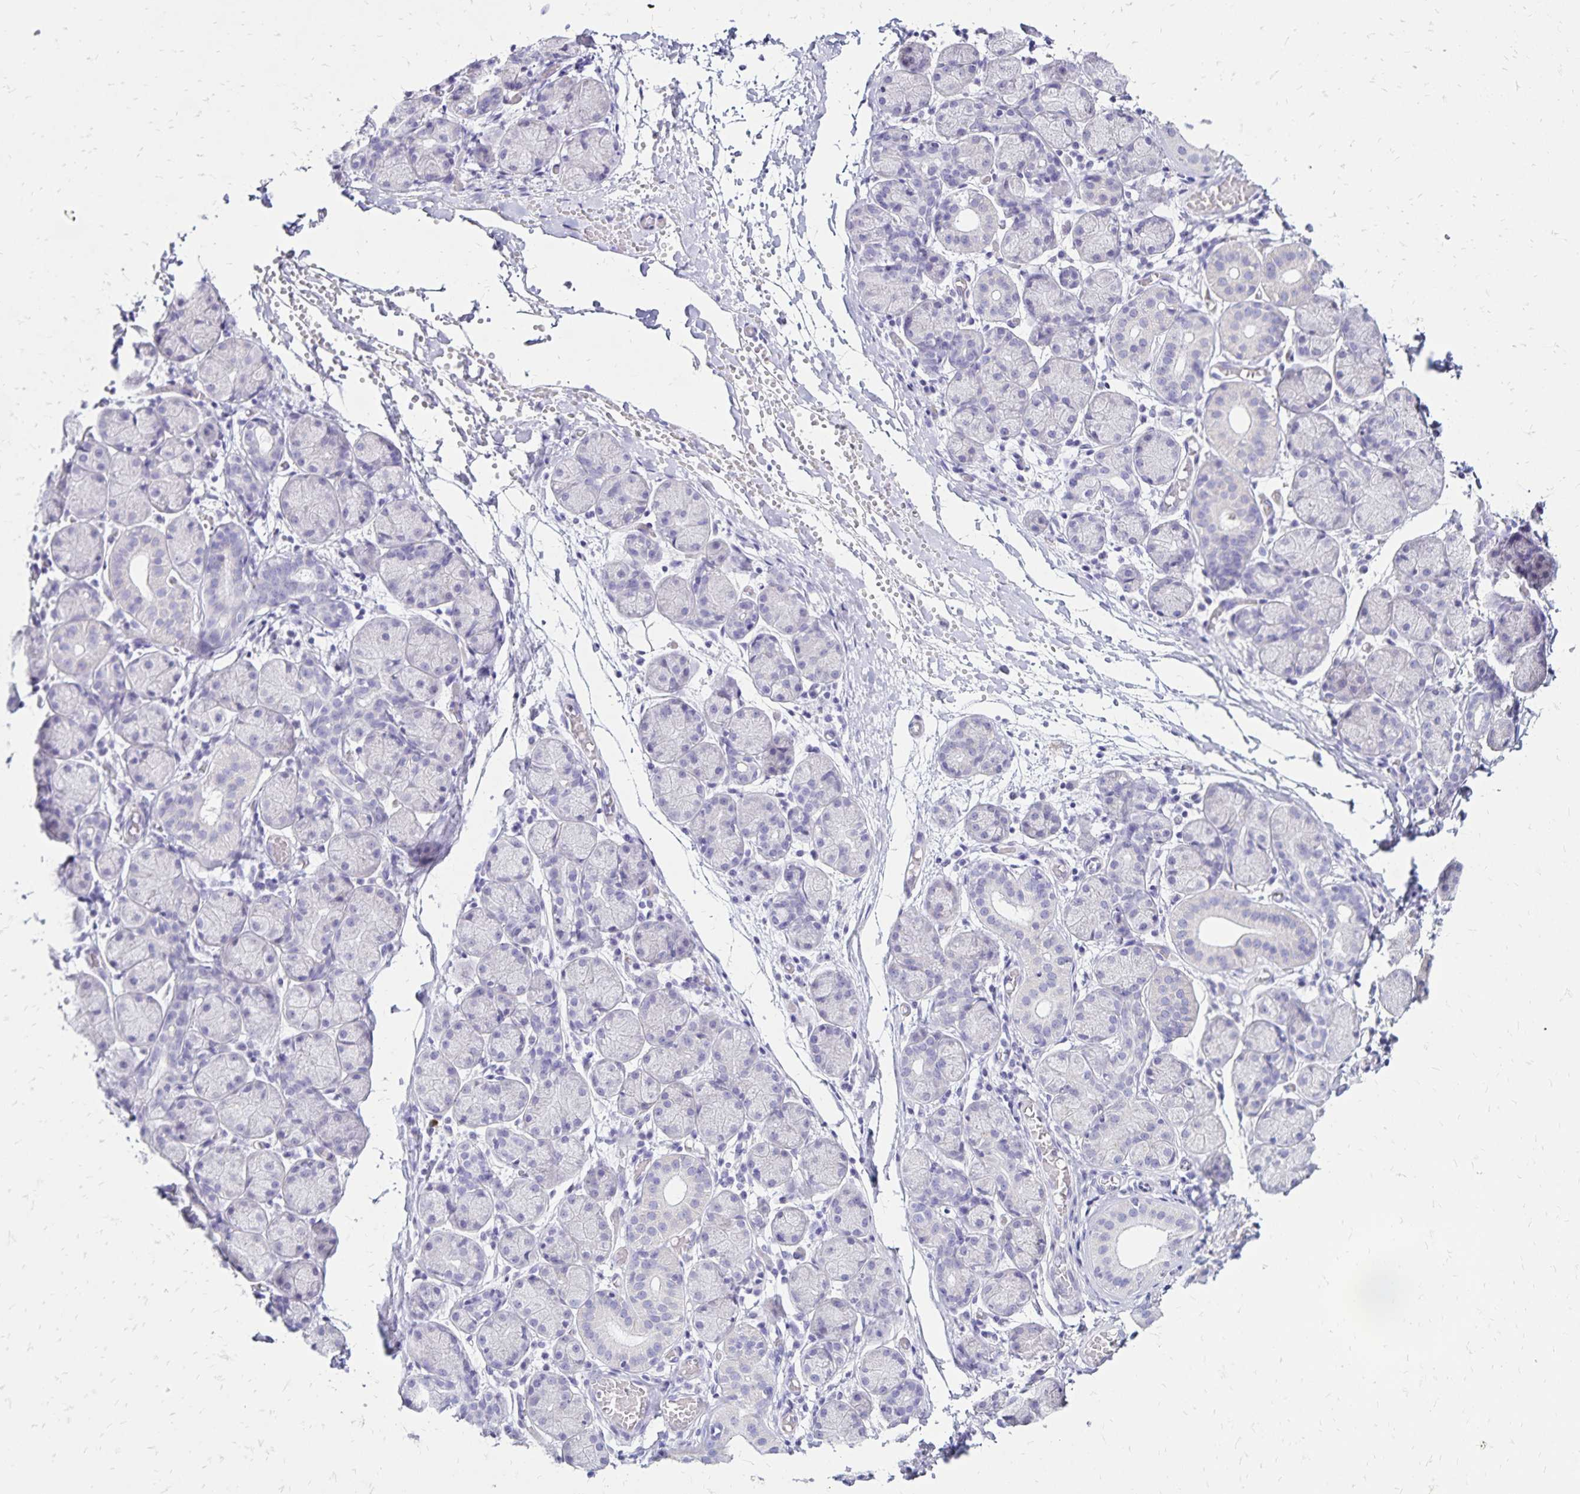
{"staining": {"intensity": "negative", "quantity": "none", "location": "none"}, "tissue": "salivary gland", "cell_type": "Glandular cells", "image_type": "normal", "snomed": [{"axis": "morphology", "description": "Normal tissue, NOS"}, {"axis": "topography", "description": "Salivary gland"}], "caption": "IHC histopathology image of benign human salivary gland stained for a protein (brown), which displays no positivity in glandular cells. (Stains: DAB (3,3'-diaminobenzidine) IHC with hematoxylin counter stain, Microscopy: brightfield microscopy at high magnification).", "gene": "LIN28B", "patient": {"sex": "female", "age": 24}}